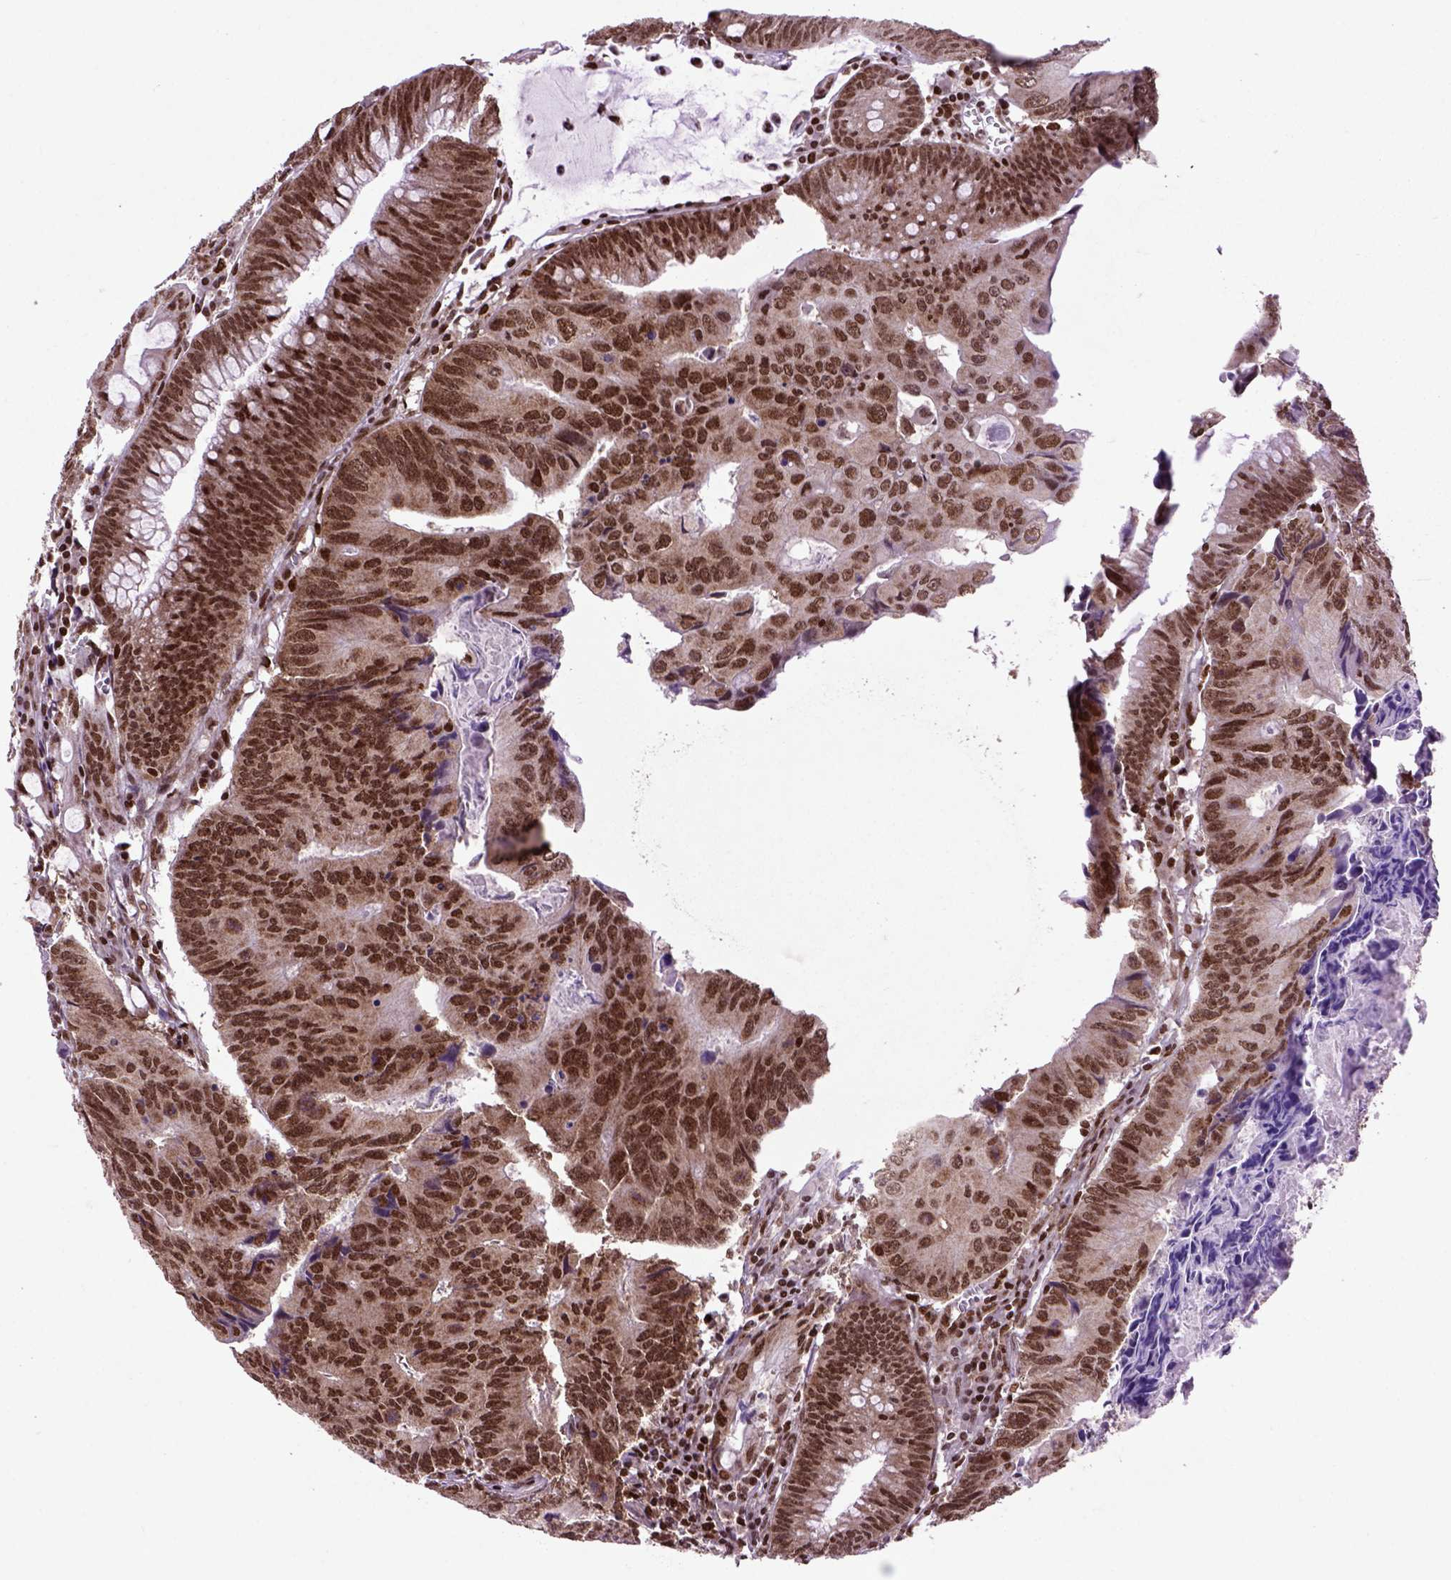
{"staining": {"intensity": "strong", "quantity": ">75%", "location": "nuclear"}, "tissue": "colorectal cancer", "cell_type": "Tumor cells", "image_type": "cancer", "snomed": [{"axis": "morphology", "description": "Adenocarcinoma, NOS"}, {"axis": "topography", "description": "Colon"}], "caption": "Immunohistochemical staining of colorectal cancer exhibits strong nuclear protein positivity in approximately >75% of tumor cells.", "gene": "CELF1", "patient": {"sex": "female", "age": 87}}